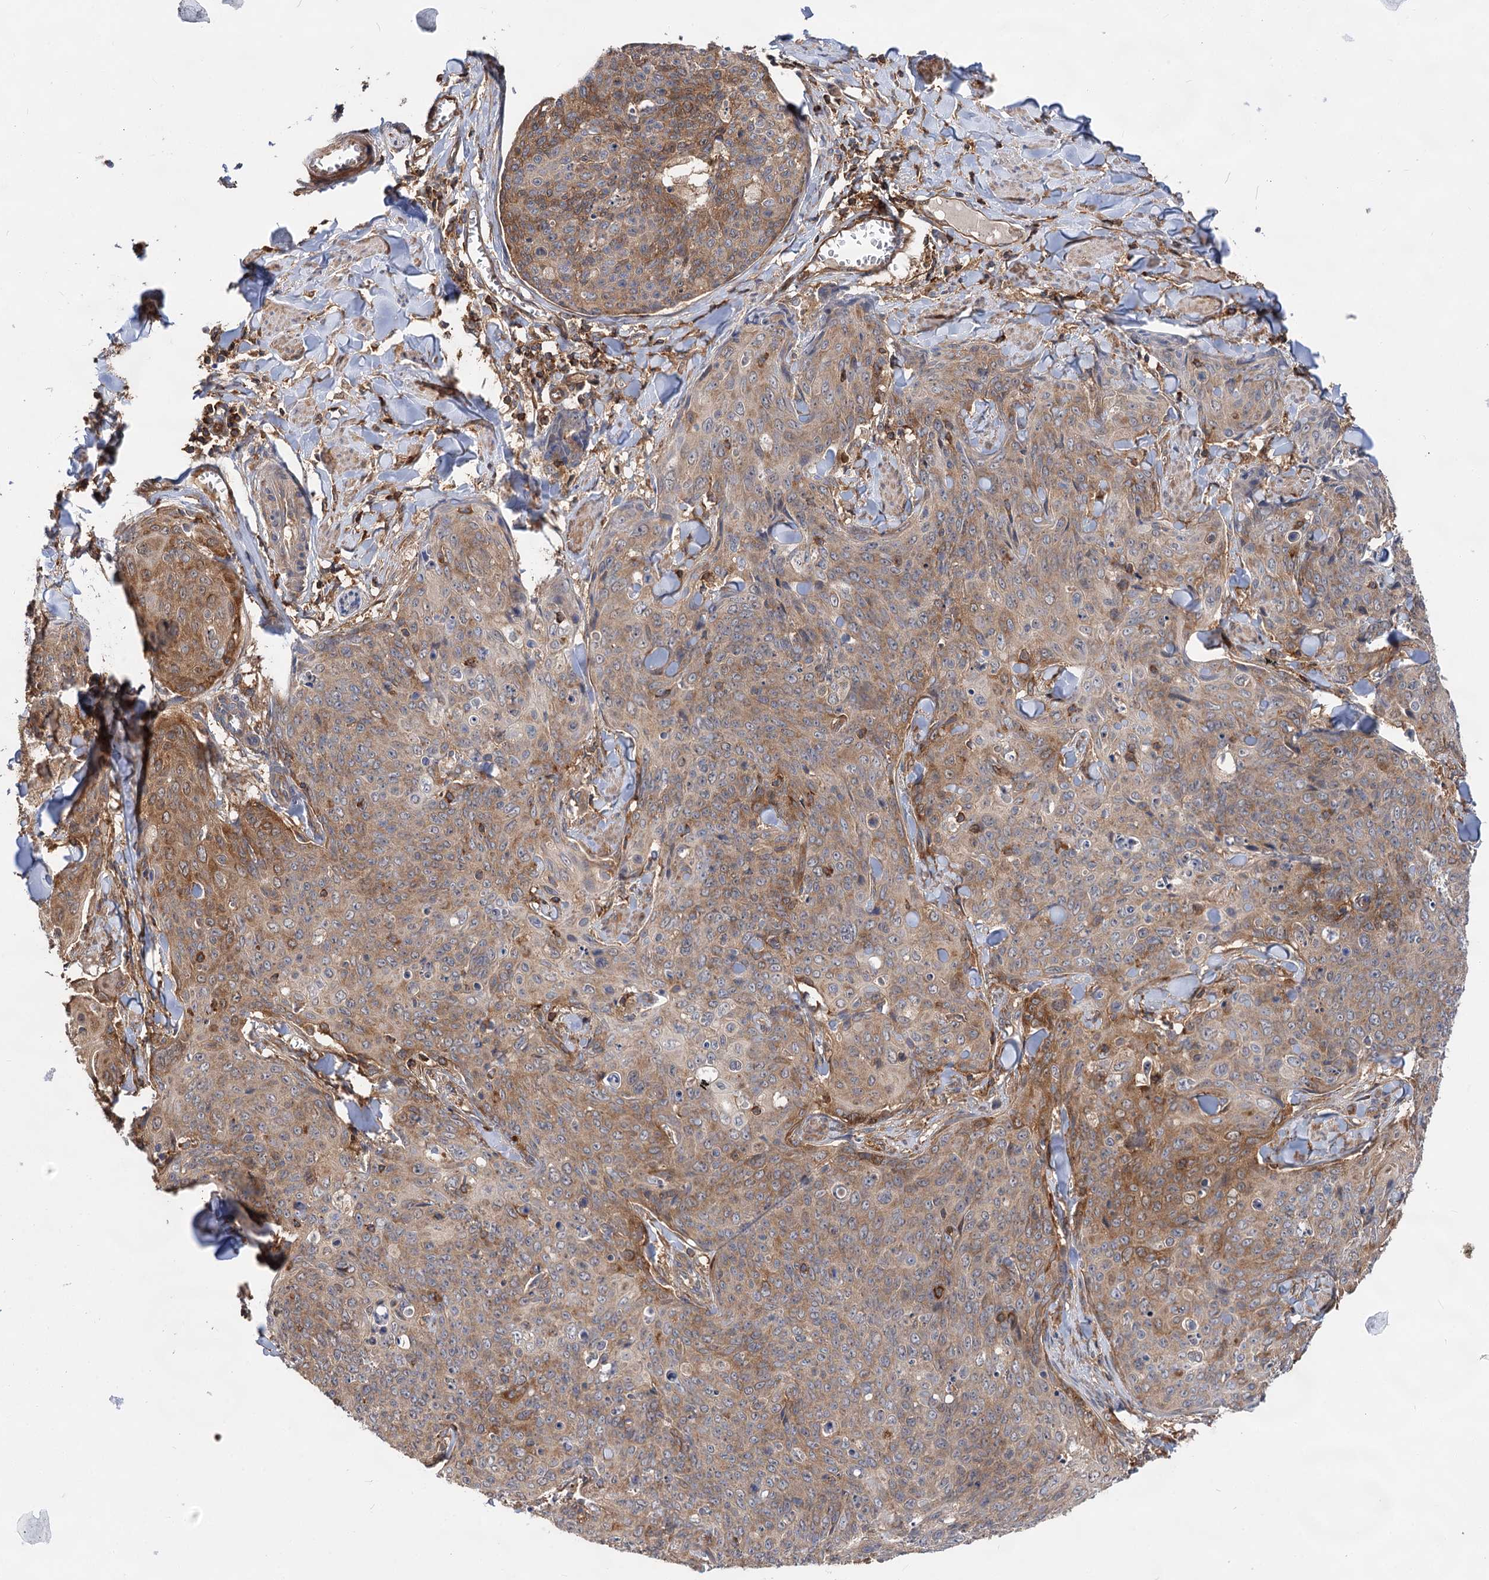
{"staining": {"intensity": "moderate", "quantity": "<25%", "location": "cytoplasmic/membranous"}, "tissue": "skin cancer", "cell_type": "Tumor cells", "image_type": "cancer", "snomed": [{"axis": "morphology", "description": "Squamous cell carcinoma, NOS"}, {"axis": "topography", "description": "Skin"}, {"axis": "topography", "description": "Vulva"}], "caption": "A low amount of moderate cytoplasmic/membranous staining is identified in approximately <25% of tumor cells in squamous cell carcinoma (skin) tissue.", "gene": "PACS1", "patient": {"sex": "female", "age": 85}}